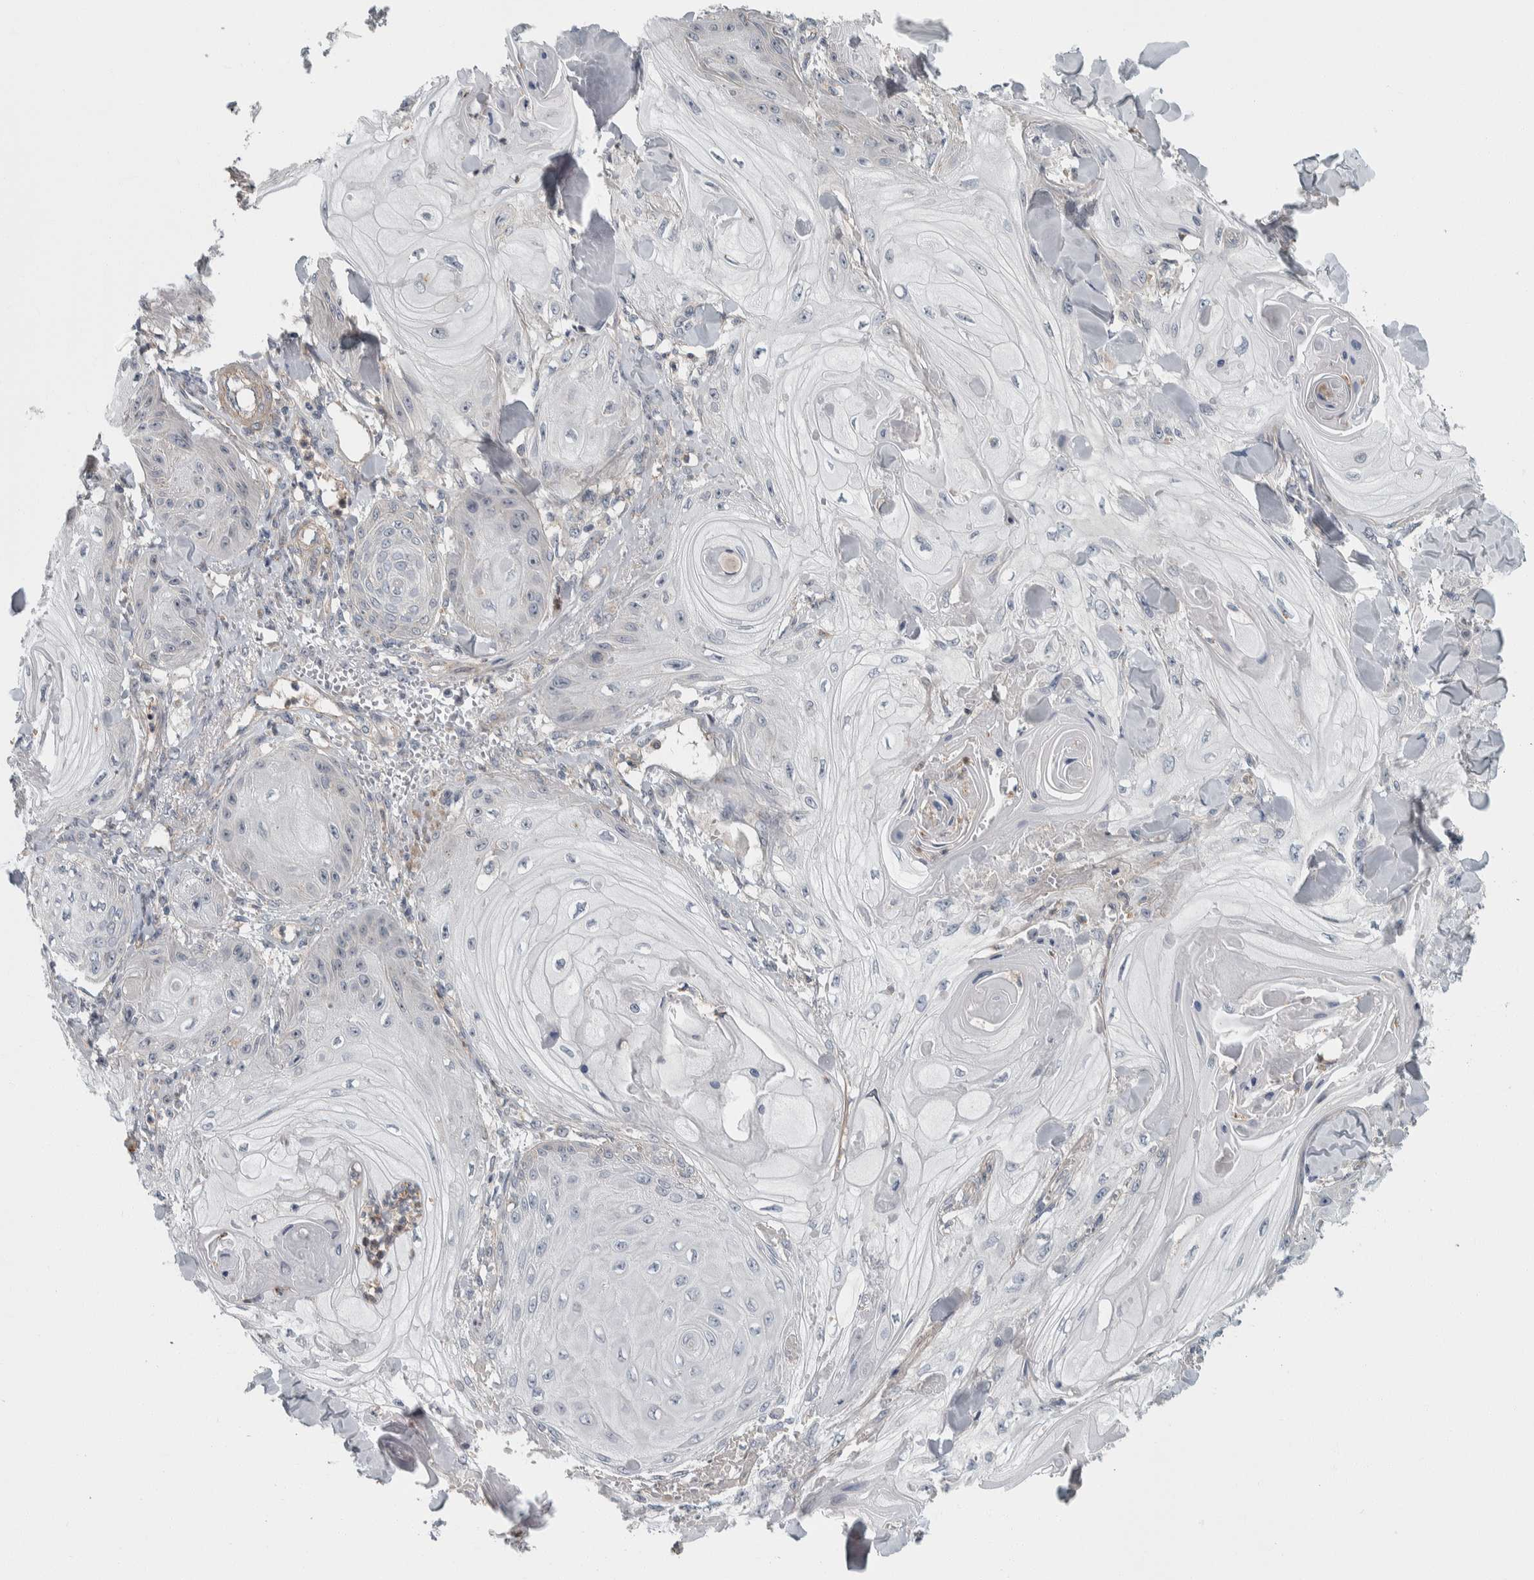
{"staining": {"intensity": "negative", "quantity": "none", "location": "none"}, "tissue": "skin cancer", "cell_type": "Tumor cells", "image_type": "cancer", "snomed": [{"axis": "morphology", "description": "Squamous cell carcinoma, NOS"}, {"axis": "topography", "description": "Skin"}], "caption": "High power microscopy histopathology image of an IHC photomicrograph of skin cancer, revealing no significant staining in tumor cells.", "gene": "KCNJ3", "patient": {"sex": "male", "age": 74}}